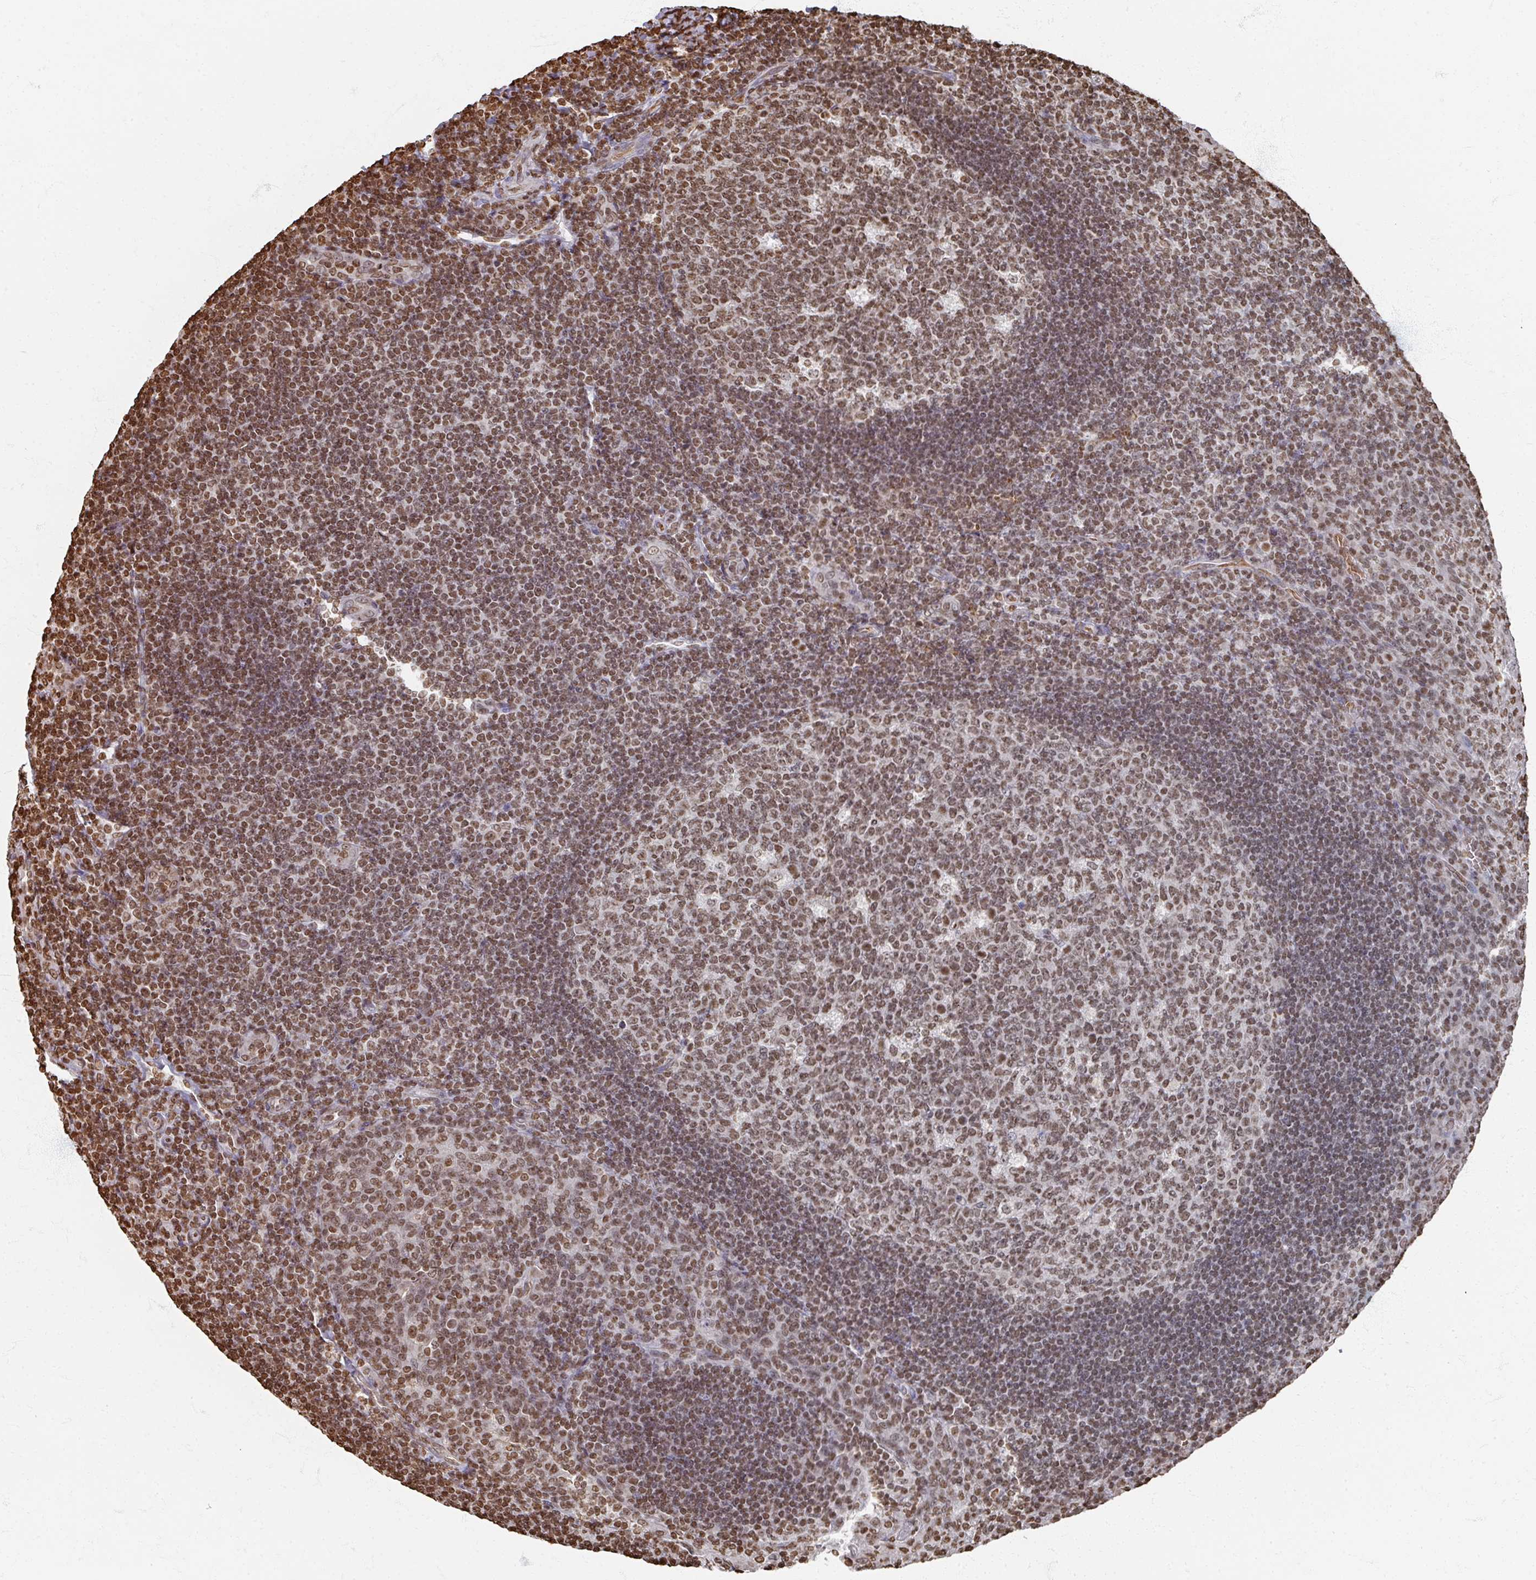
{"staining": {"intensity": "moderate", "quantity": ">75%", "location": "nuclear"}, "tissue": "tonsil", "cell_type": "Germinal center cells", "image_type": "normal", "snomed": [{"axis": "morphology", "description": "Normal tissue, NOS"}, {"axis": "topography", "description": "Tonsil"}], "caption": "Moderate nuclear expression for a protein is present in approximately >75% of germinal center cells of benign tonsil using IHC.", "gene": "DCUN1D5", "patient": {"sex": "male", "age": 17}}